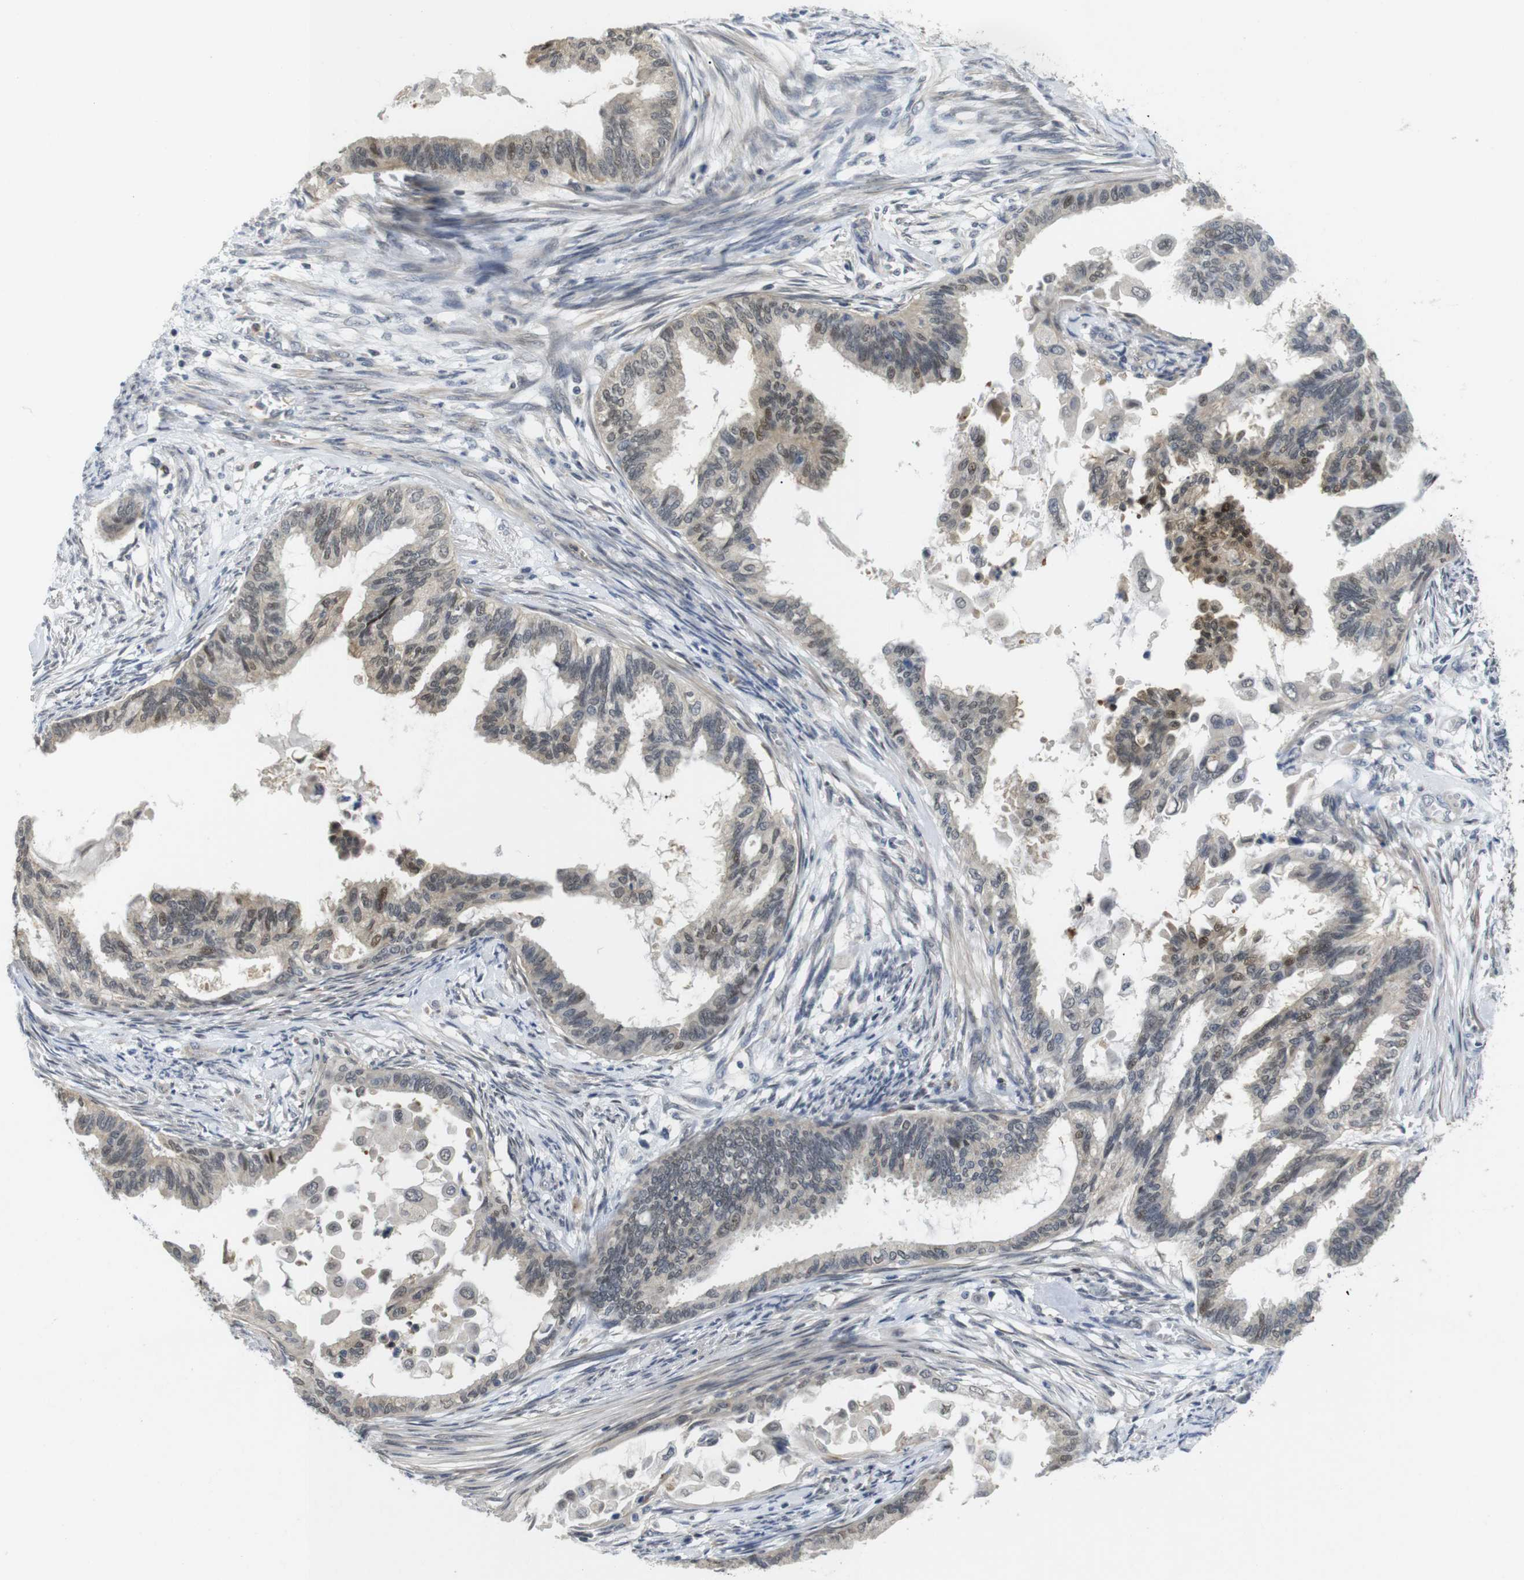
{"staining": {"intensity": "moderate", "quantity": "<25%", "location": "nuclear"}, "tissue": "cervical cancer", "cell_type": "Tumor cells", "image_type": "cancer", "snomed": [{"axis": "morphology", "description": "Normal tissue, NOS"}, {"axis": "morphology", "description": "Adenocarcinoma, NOS"}, {"axis": "topography", "description": "Cervix"}, {"axis": "topography", "description": "Endometrium"}], "caption": "DAB immunohistochemical staining of cervical cancer (adenocarcinoma) demonstrates moderate nuclear protein expression in approximately <25% of tumor cells.", "gene": "FNTA", "patient": {"sex": "female", "age": 86}}